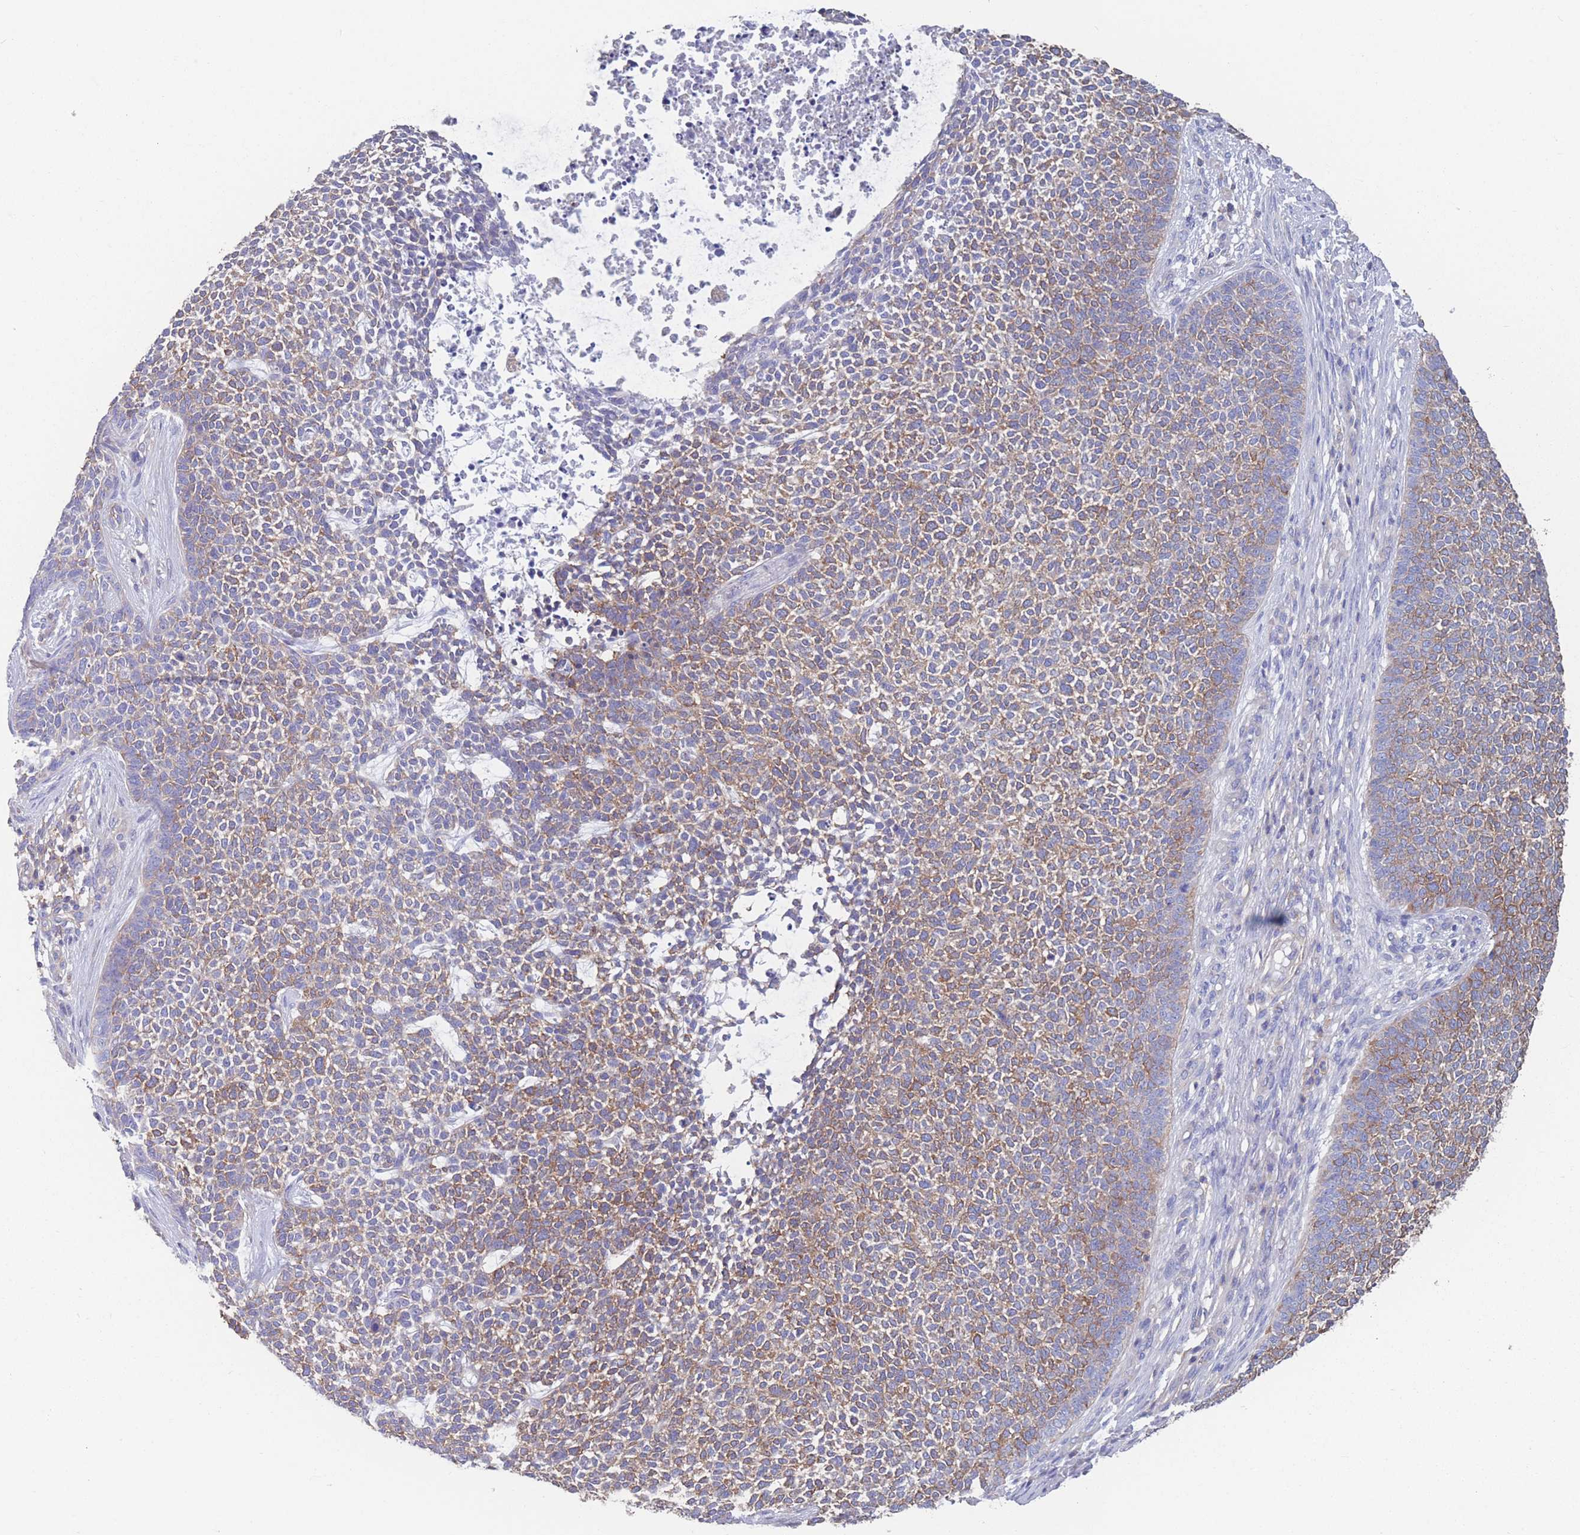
{"staining": {"intensity": "moderate", "quantity": "25%-75%", "location": "cytoplasmic/membranous"}, "tissue": "skin cancer", "cell_type": "Tumor cells", "image_type": "cancer", "snomed": [{"axis": "morphology", "description": "Basal cell carcinoma"}, {"axis": "topography", "description": "Skin"}], "caption": "IHC histopathology image of human basal cell carcinoma (skin) stained for a protein (brown), which shows medium levels of moderate cytoplasmic/membranous expression in approximately 25%-75% of tumor cells.", "gene": "ADH1A", "patient": {"sex": "female", "age": 84}}